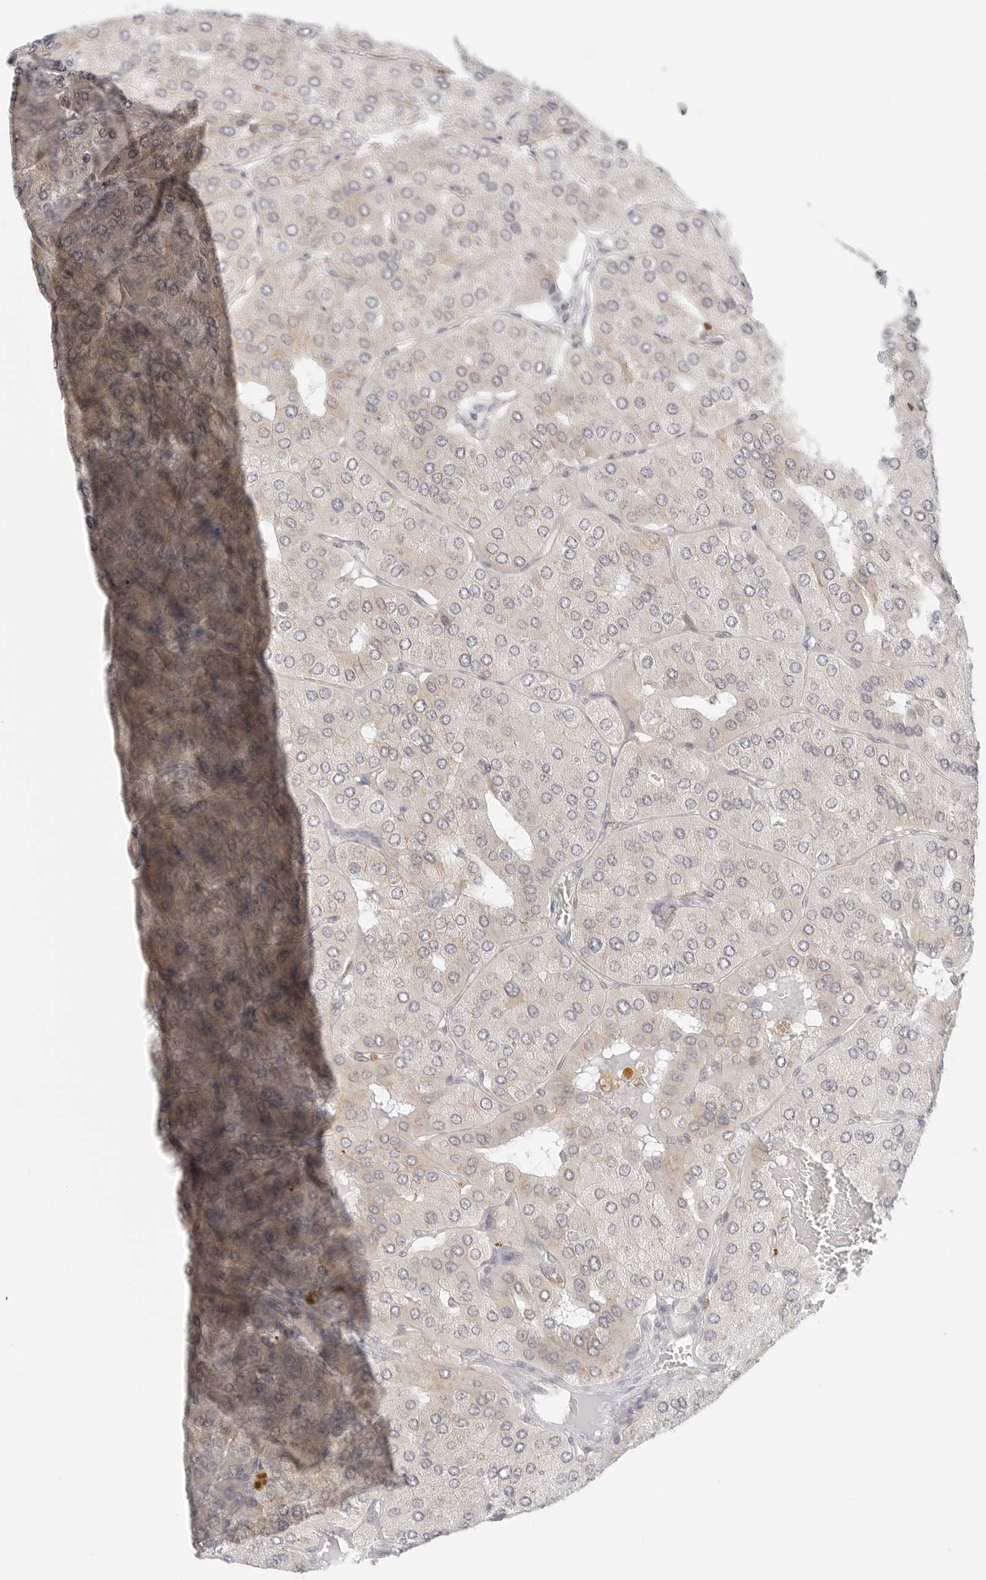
{"staining": {"intensity": "weak", "quantity": "<25%", "location": "cytoplasmic/membranous"}, "tissue": "parathyroid gland", "cell_type": "Glandular cells", "image_type": "normal", "snomed": [{"axis": "morphology", "description": "Normal tissue, NOS"}, {"axis": "morphology", "description": "Adenoma, NOS"}, {"axis": "topography", "description": "Parathyroid gland"}], "caption": "Immunohistochemistry (IHC) of unremarkable human parathyroid gland exhibits no staining in glandular cells.", "gene": "THEM4", "patient": {"sex": "female", "age": 86}}